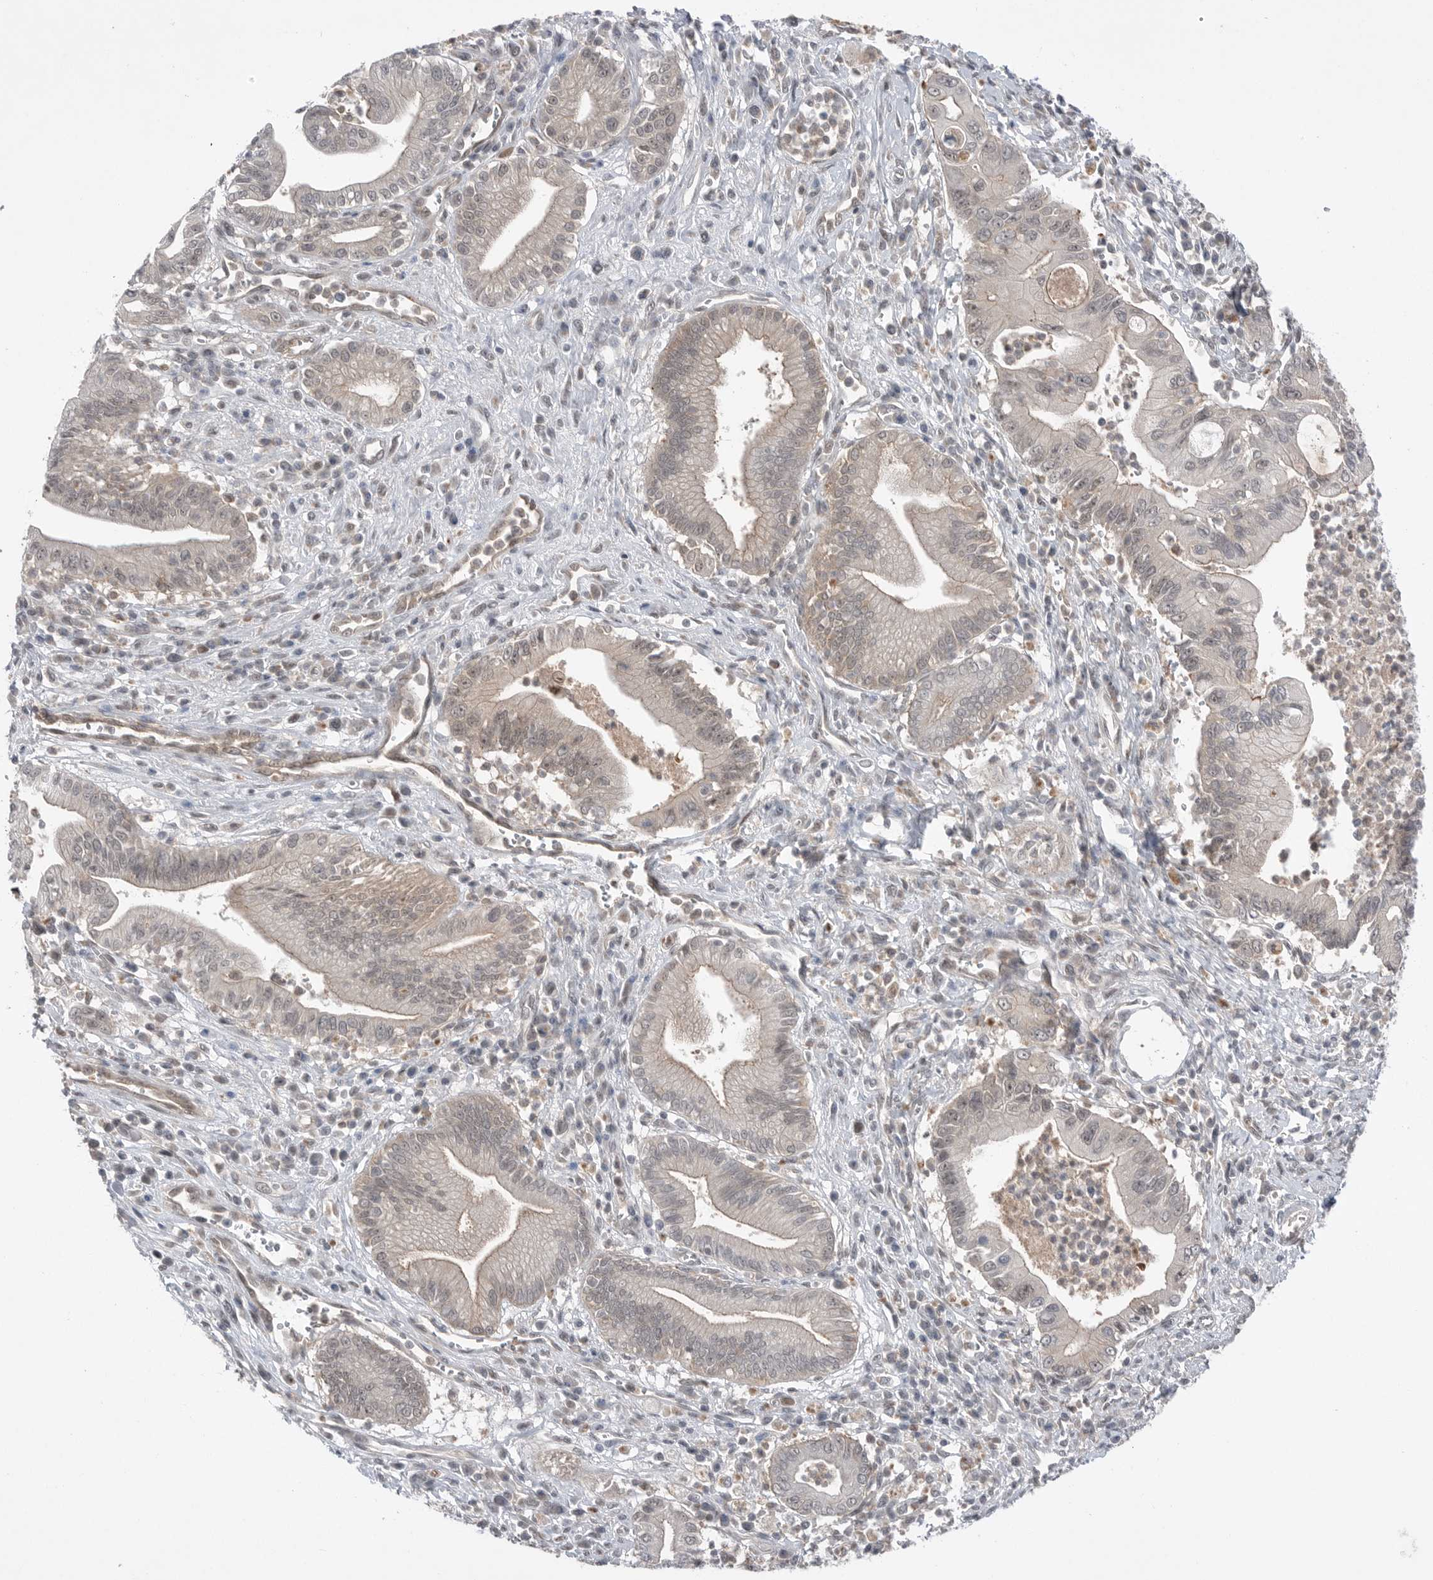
{"staining": {"intensity": "weak", "quantity": "<25%", "location": "cytoplasmic/membranous,nuclear"}, "tissue": "pancreatic cancer", "cell_type": "Tumor cells", "image_type": "cancer", "snomed": [{"axis": "morphology", "description": "Adenocarcinoma, NOS"}, {"axis": "topography", "description": "Pancreas"}], "caption": "Immunohistochemistry (IHC) image of pancreatic cancer (adenocarcinoma) stained for a protein (brown), which displays no staining in tumor cells.", "gene": "NTAQ1", "patient": {"sex": "male", "age": 78}}